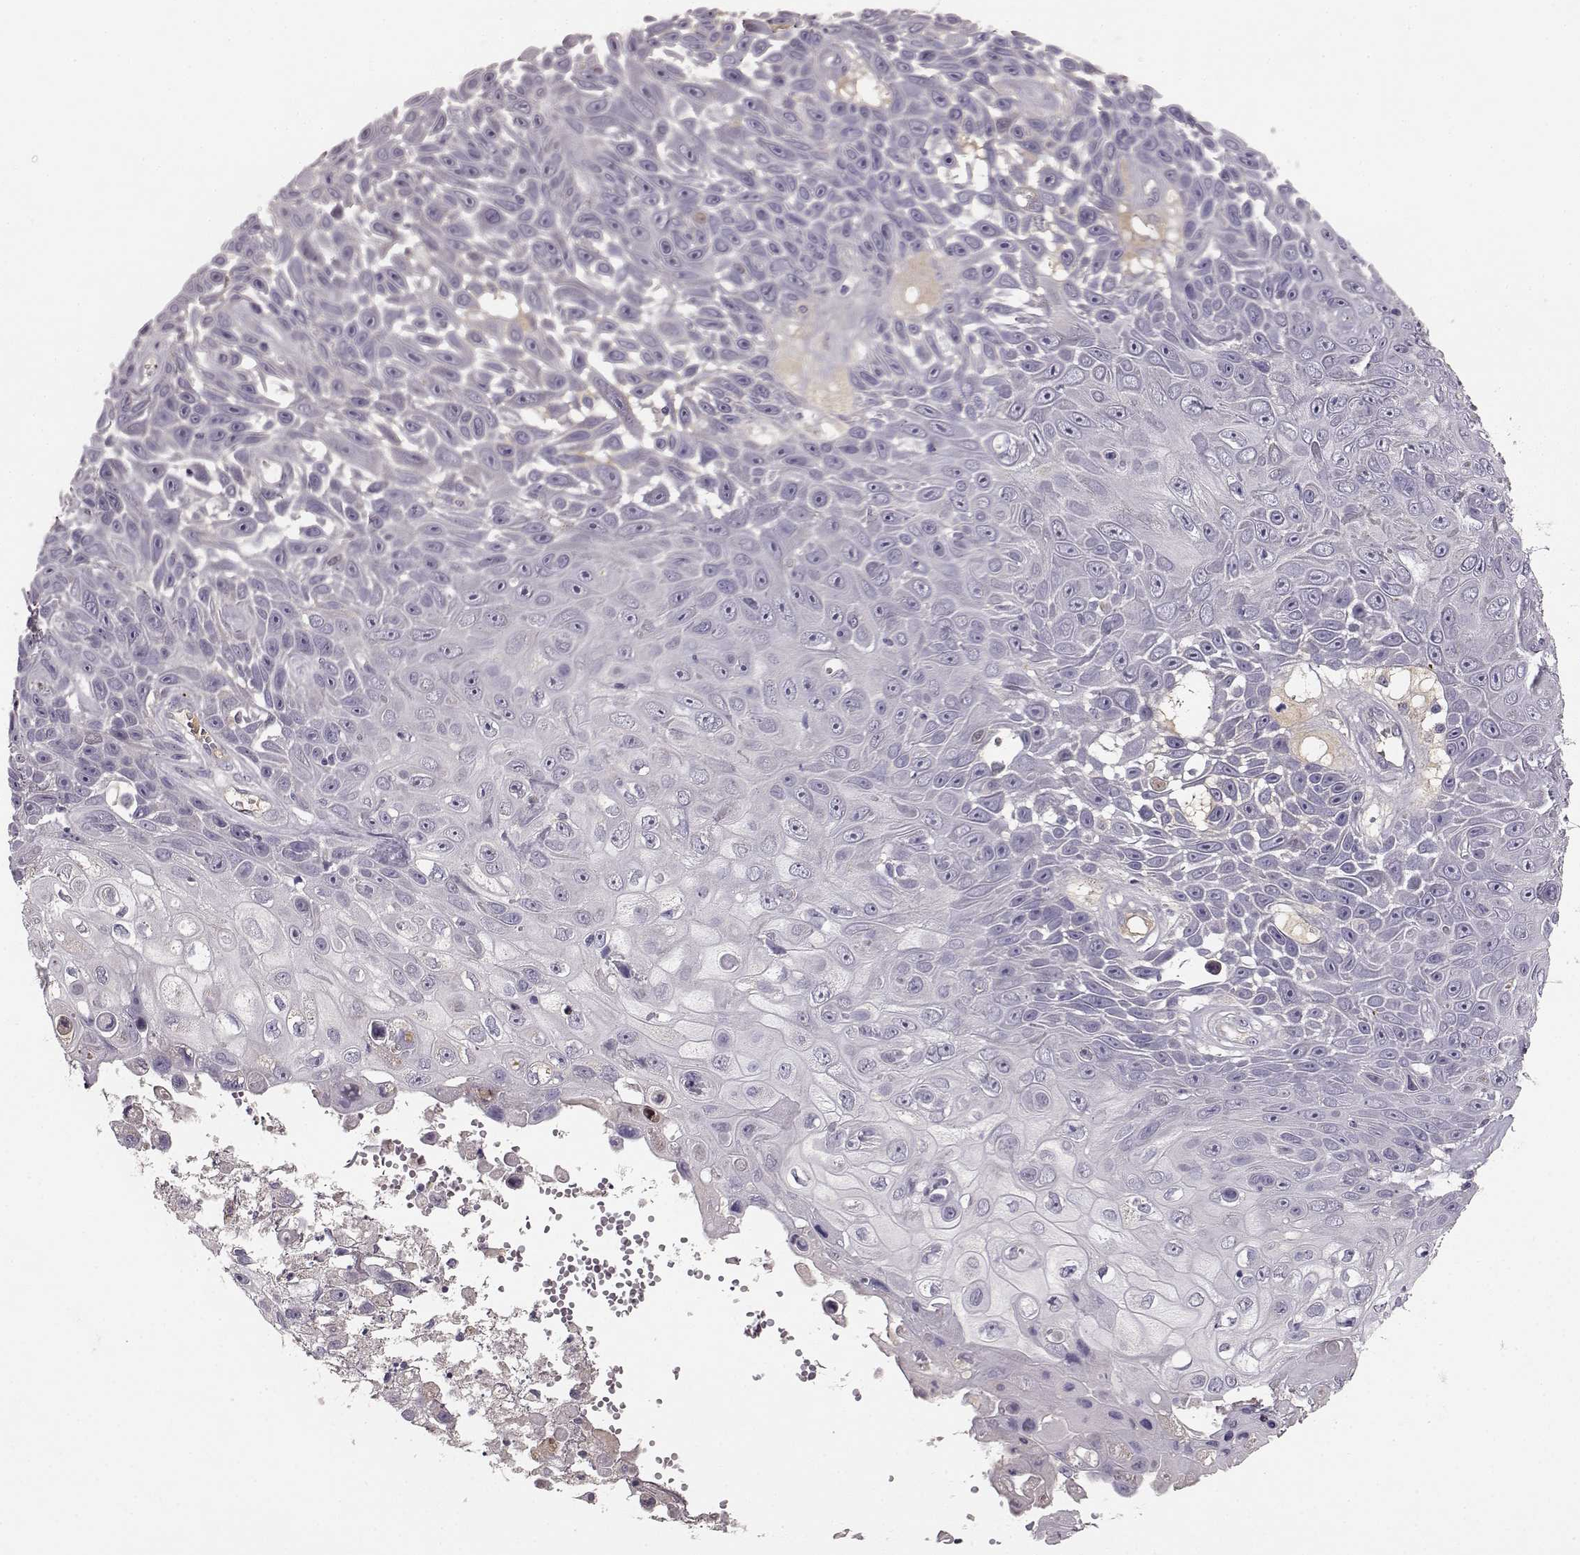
{"staining": {"intensity": "negative", "quantity": "none", "location": "none"}, "tissue": "skin cancer", "cell_type": "Tumor cells", "image_type": "cancer", "snomed": [{"axis": "morphology", "description": "Squamous cell carcinoma, NOS"}, {"axis": "topography", "description": "Skin"}], "caption": "This is a histopathology image of IHC staining of skin cancer (squamous cell carcinoma), which shows no expression in tumor cells. (Stains: DAB immunohistochemistry with hematoxylin counter stain, Microscopy: brightfield microscopy at high magnification).", "gene": "YJEFN3", "patient": {"sex": "male", "age": 82}}